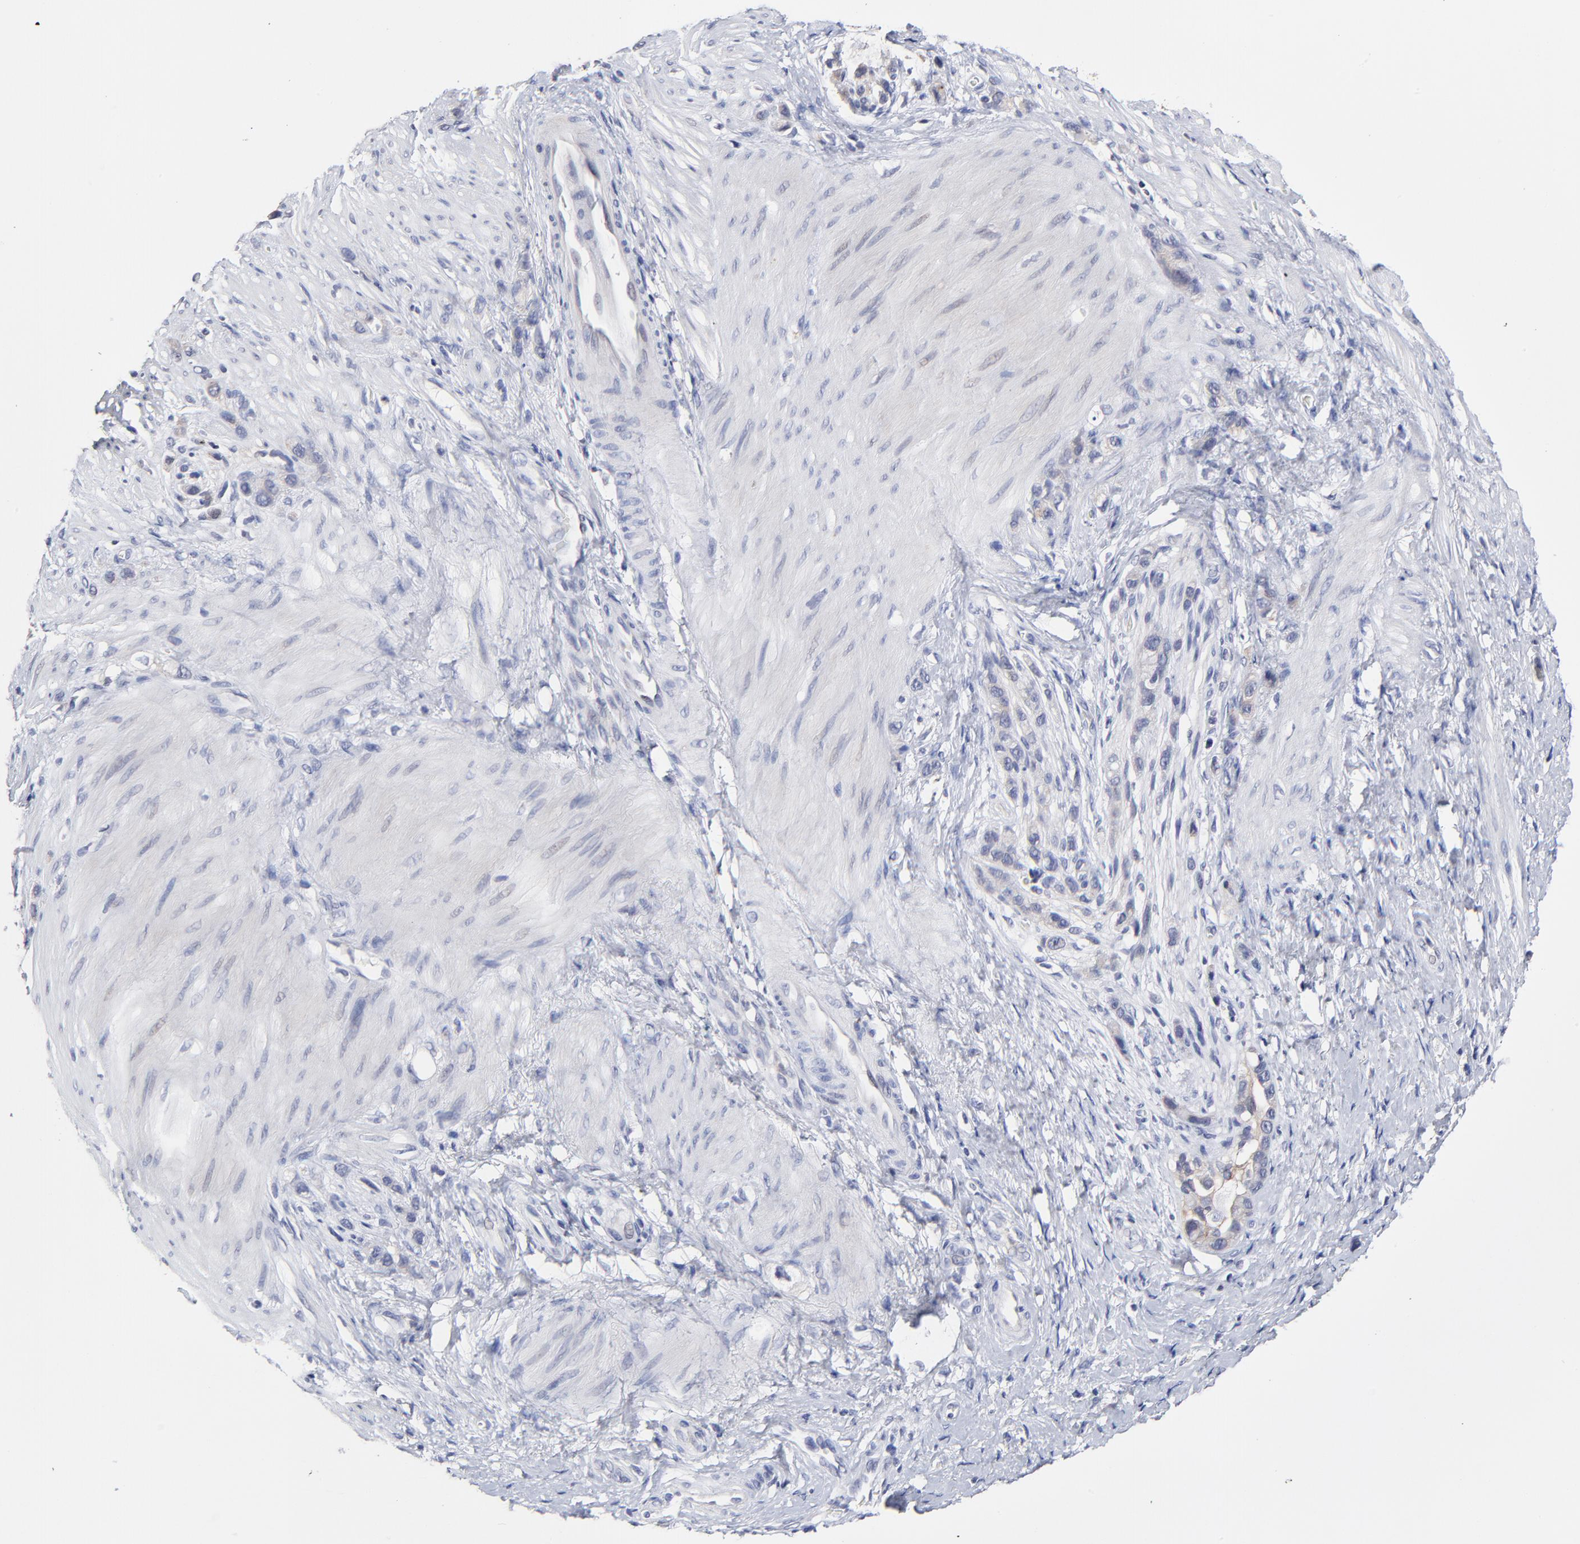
{"staining": {"intensity": "negative", "quantity": "none", "location": "none"}, "tissue": "stomach cancer", "cell_type": "Tumor cells", "image_type": "cancer", "snomed": [{"axis": "morphology", "description": "Normal tissue, NOS"}, {"axis": "morphology", "description": "Adenocarcinoma, NOS"}, {"axis": "morphology", "description": "Adenocarcinoma, High grade"}, {"axis": "topography", "description": "Stomach, upper"}, {"axis": "topography", "description": "Stomach"}], "caption": "Immunohistochemistry micrograph of neoplastic tissue: human stomach cancer stained with DAB (3,3'-diaminobenzidine) reveals no significant protein positivity in tumor cells.", "gene": "CXADR", "patient": {"sex": "female", "age": 65}}